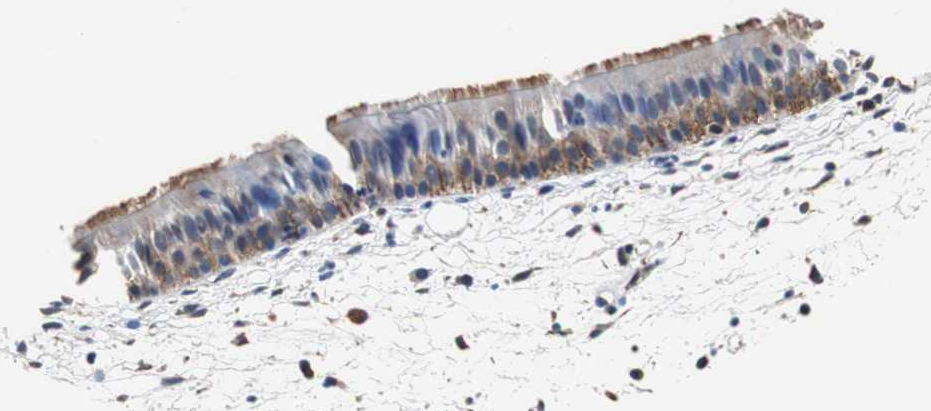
{"staining": {"intensity": "moderate", "quantity": ">75%", "location": "cytoplasmic/membranous"}, "tissue": "nasopharynx", "cell_type": "Respiratory epithelial cells", "image_type": "normal", "snomed": [{"axis": "morphology", "description": "Normal tissue, NOS"}, {"axis": "topography", "description": "Nasopharynx"}], "caption": "Nasopharynx stained with DAB (3,3'-diaminobenzidine) immunohistochemistry (IHC) shows medium levels of moderate cytoplasmic/membranous expression in approximately >75% of respiratory epithelial cells. (DAB IHC with brightfield microscopy, high magnification).", "gene": "PCK1", "patient": {"sex": "female", "age": 54}}